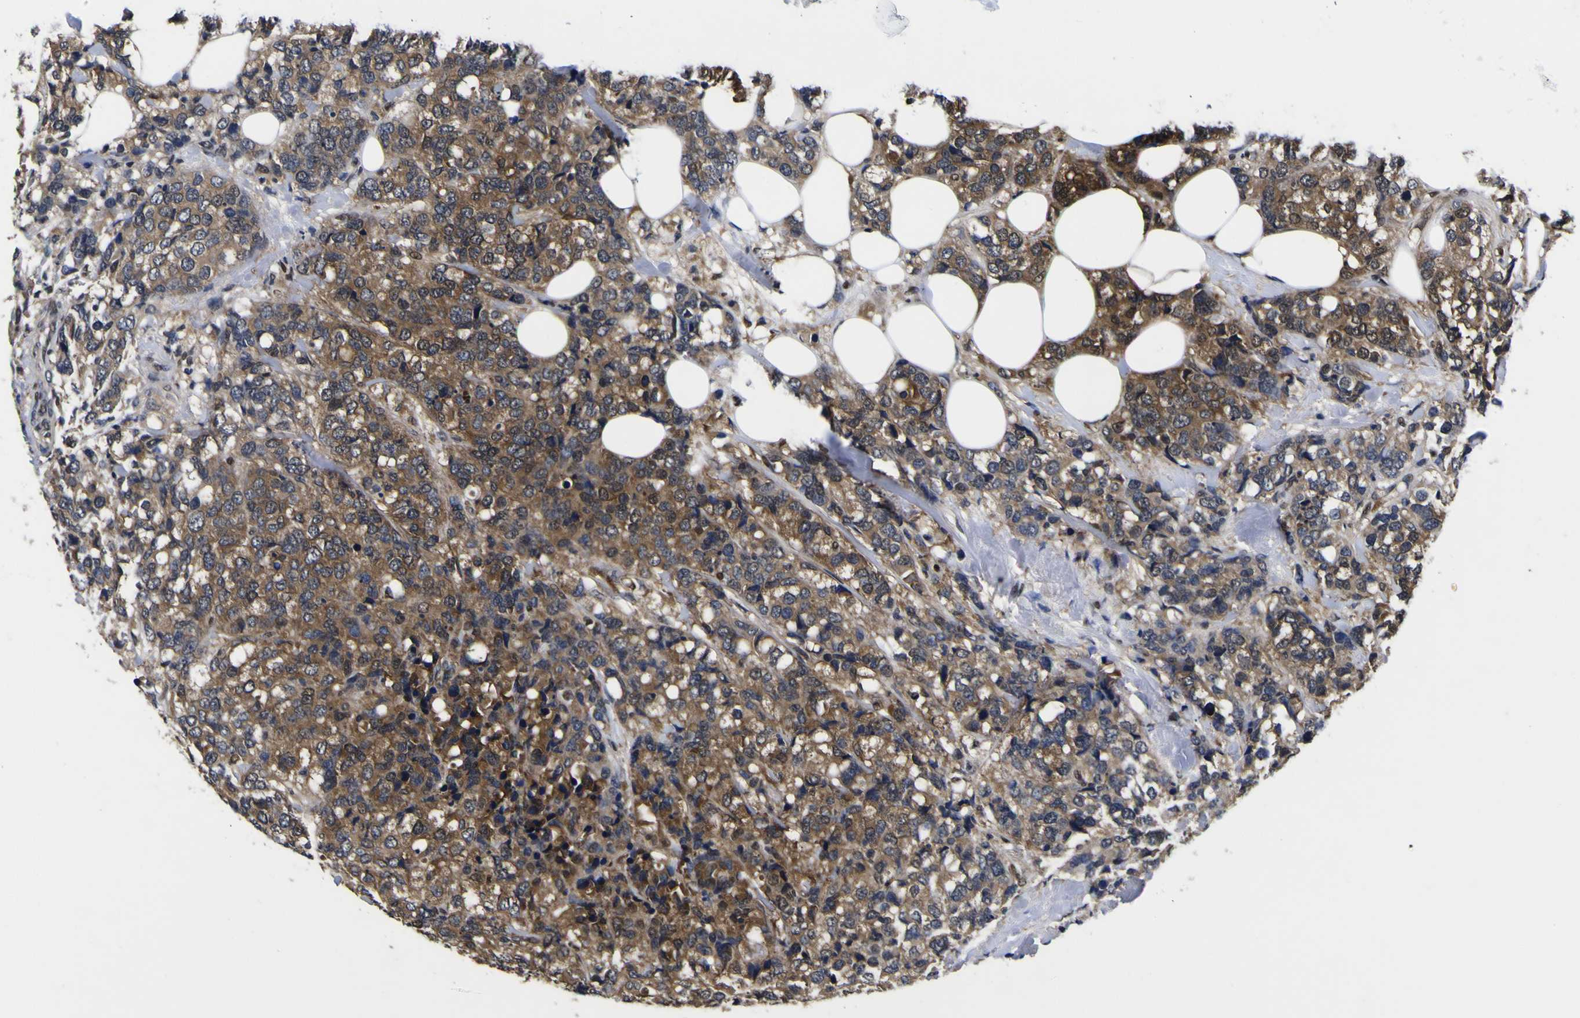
{"staining": {"intensity": "moderate", "quantity": ">75%", "location": "cytoplasmic/membranous,nuclear"}, "tissue": "breast cancer", "cell_type": "Tumor cells", "image_type": "cancer", "snomed": [{"axis": "morphology", "description": "Lobular carcinoma"}, {"axis": "topography", "description": "Breast"}], "caption": "This photomicrograph displays breast cancer (lobular carcinoma) stained with immunohistochemistry to label a protein in brown. The cytoplasmic/membranous and nuclear of tumor cells show moderate positivity for the protein. Nuclei are counter-stained blue.", "gene": "FAM110B", "patient": {"sex": "female", "age": 59}}